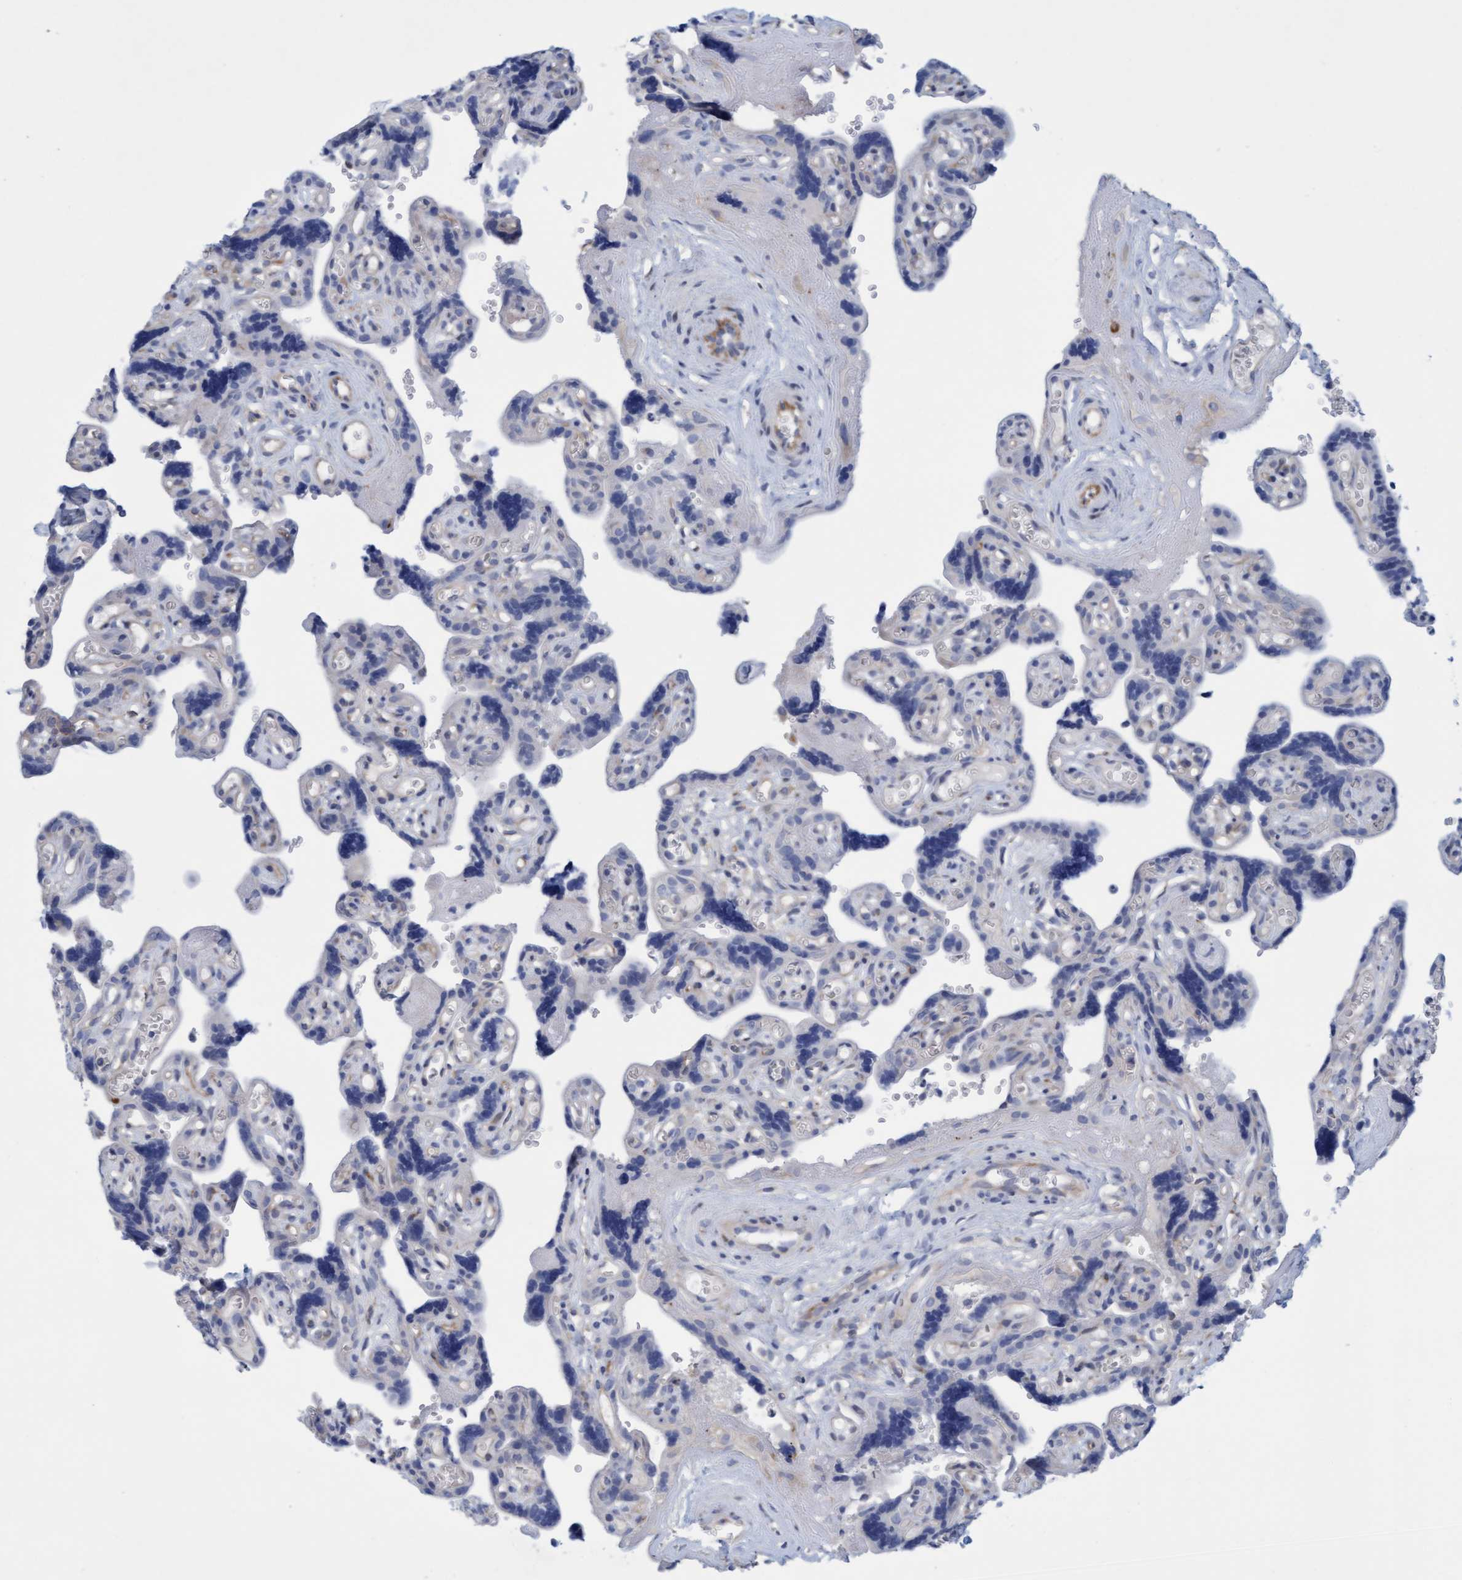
{"staining": {"intensity": "weak", "quantity": ">75%", "location": "cytoplasmic/membranous"}, "tissue": "placenta", "cell_type": "Decidual cells", "image_type": "normal", "snomed": [{"axis": "morphology", "description": "Normal tissue, NOS"}, {"axis": "topography", "description": "Placenta"}], "caption": "A photomicrograph of human placenta stained for a protein demonstrates weak cytoplasmic/membranous brown staining in decidual cells. Ihc stains the protein of interest in brown and the nuclei are stained blue.", "gene": "SLC28A3", "patient": {"sex": "female", "age": 30}}